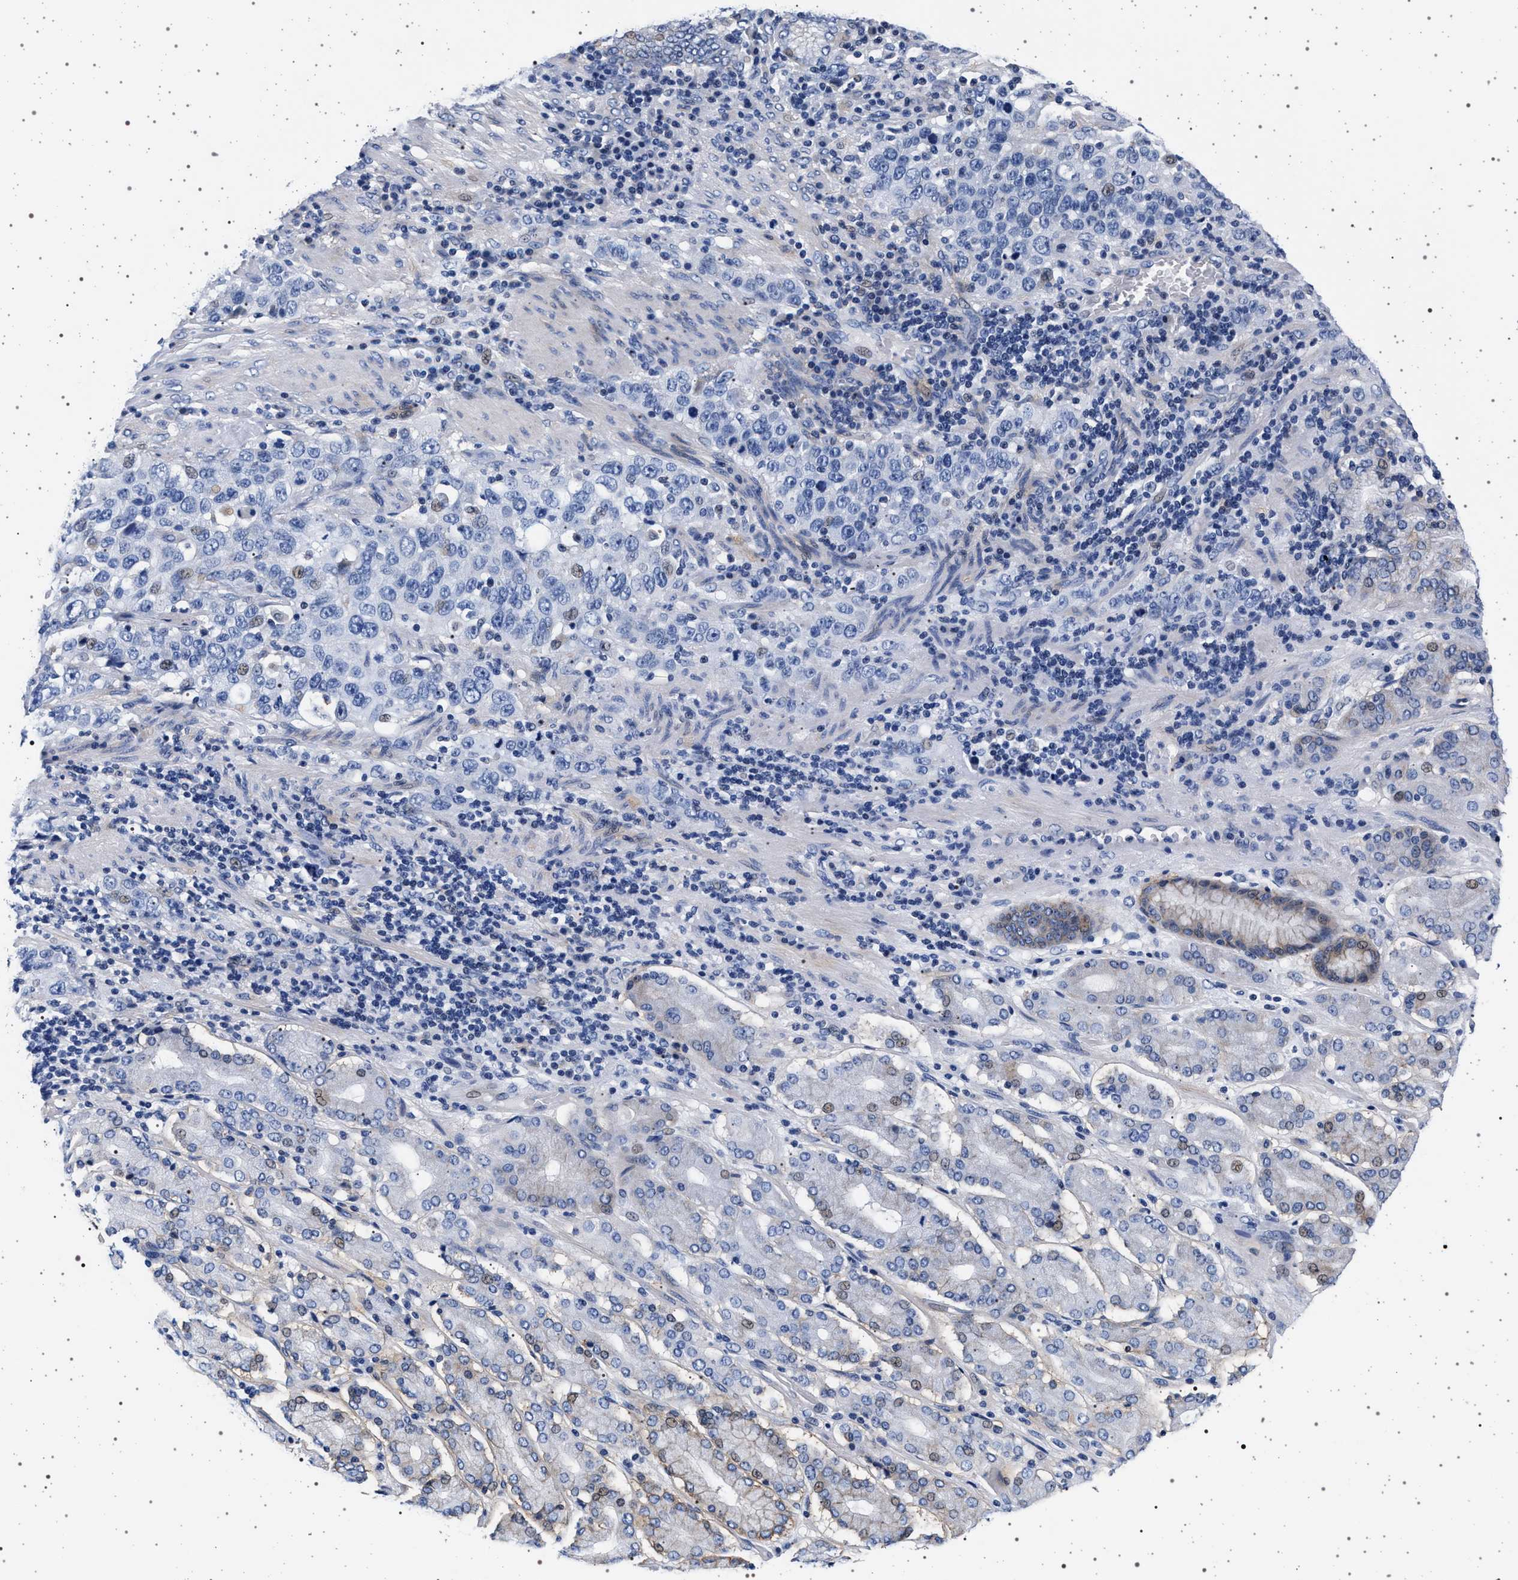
{"staining": {"intensity": "negative", "quantity": "none", "location": "none"}, "tissue": "stomach cancer", "cell_type": "Tumor cells", "image_type": "cancer", "snomed": [{"axis": "morphology", "description": "Normal tissue, NOS"}, {"axis": "morphology", "description": "Adenocarcinoma, NOS"}, {"axis": "topography", "description": "Stomach"}], "caption": "Adenocarcinoma (stomach) was stained to show a protein in brown. There is no significant staining in tumor cells.", "gene": "SLC9A1", "patient": {"sex": "male", "age": 48}}